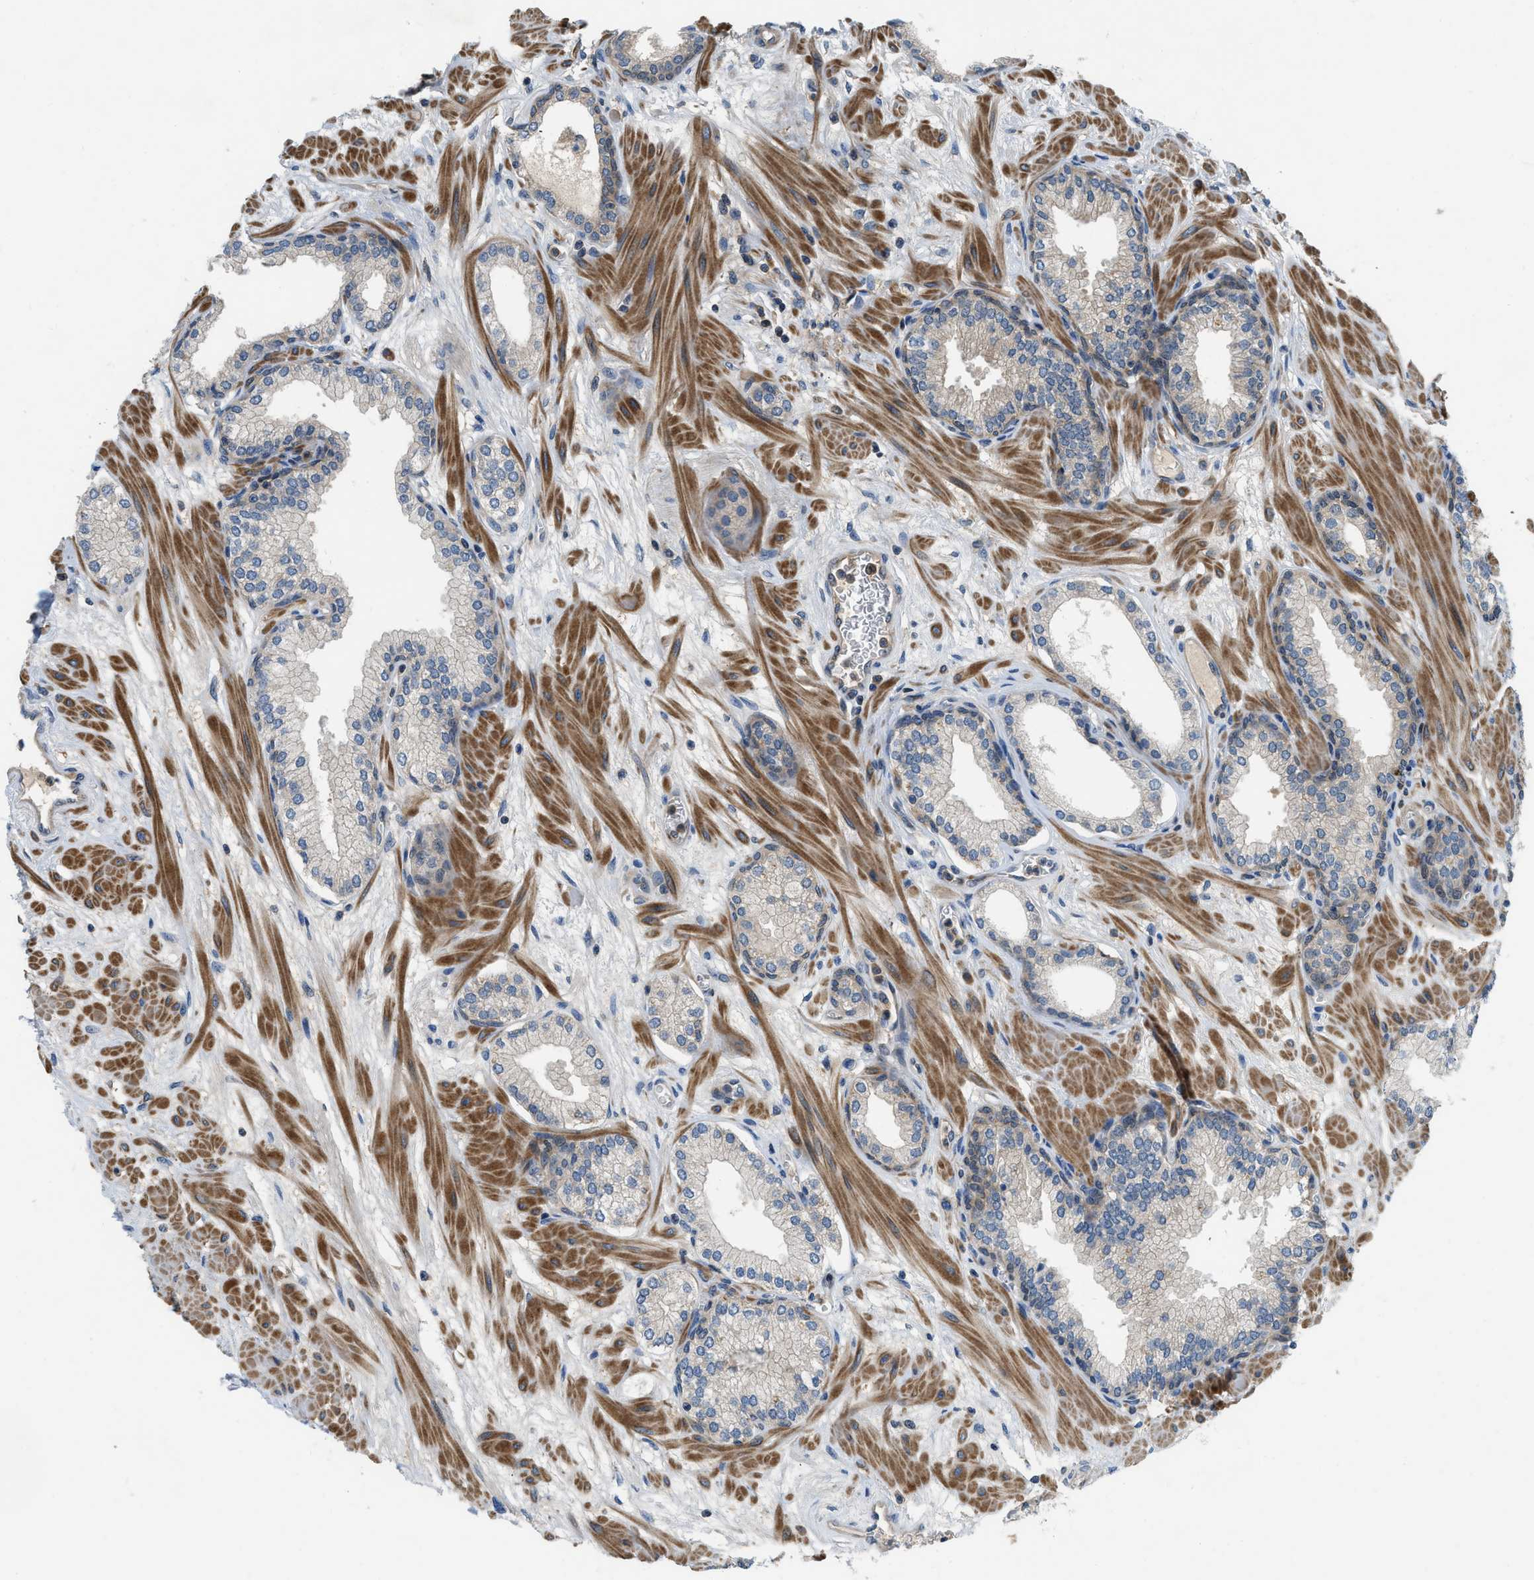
{"staining": {"intensity": "weak", "quantity": "25%-75%", "location": "cytoplasmic/membranous"}, "tissue": "prostate", "cell_type": "Glandular cells", "image_type": "normal", "snomed": [{"axis": "morphology", "description": "Normal tissue, NOS"}, {"axis": "morphology", "description": "Urothelial carcinoma, Low grade"}, {"axis": "topography", "description": "Urinary bladder"}, {"axis": "topography", "description": "Prostate"}], "caption": "Prostate stained with DAB (3,3'-diaminobenzidine) immunohistochemistry displays low levels of weak cytoplasmic/membranous positivity in about 25%-75% of glandular cells. (brown staining indicates protein expression, while blue staining denotes nuclei).", "gene": "GPR31", "patient": {"sex": "male", "age": 60}}